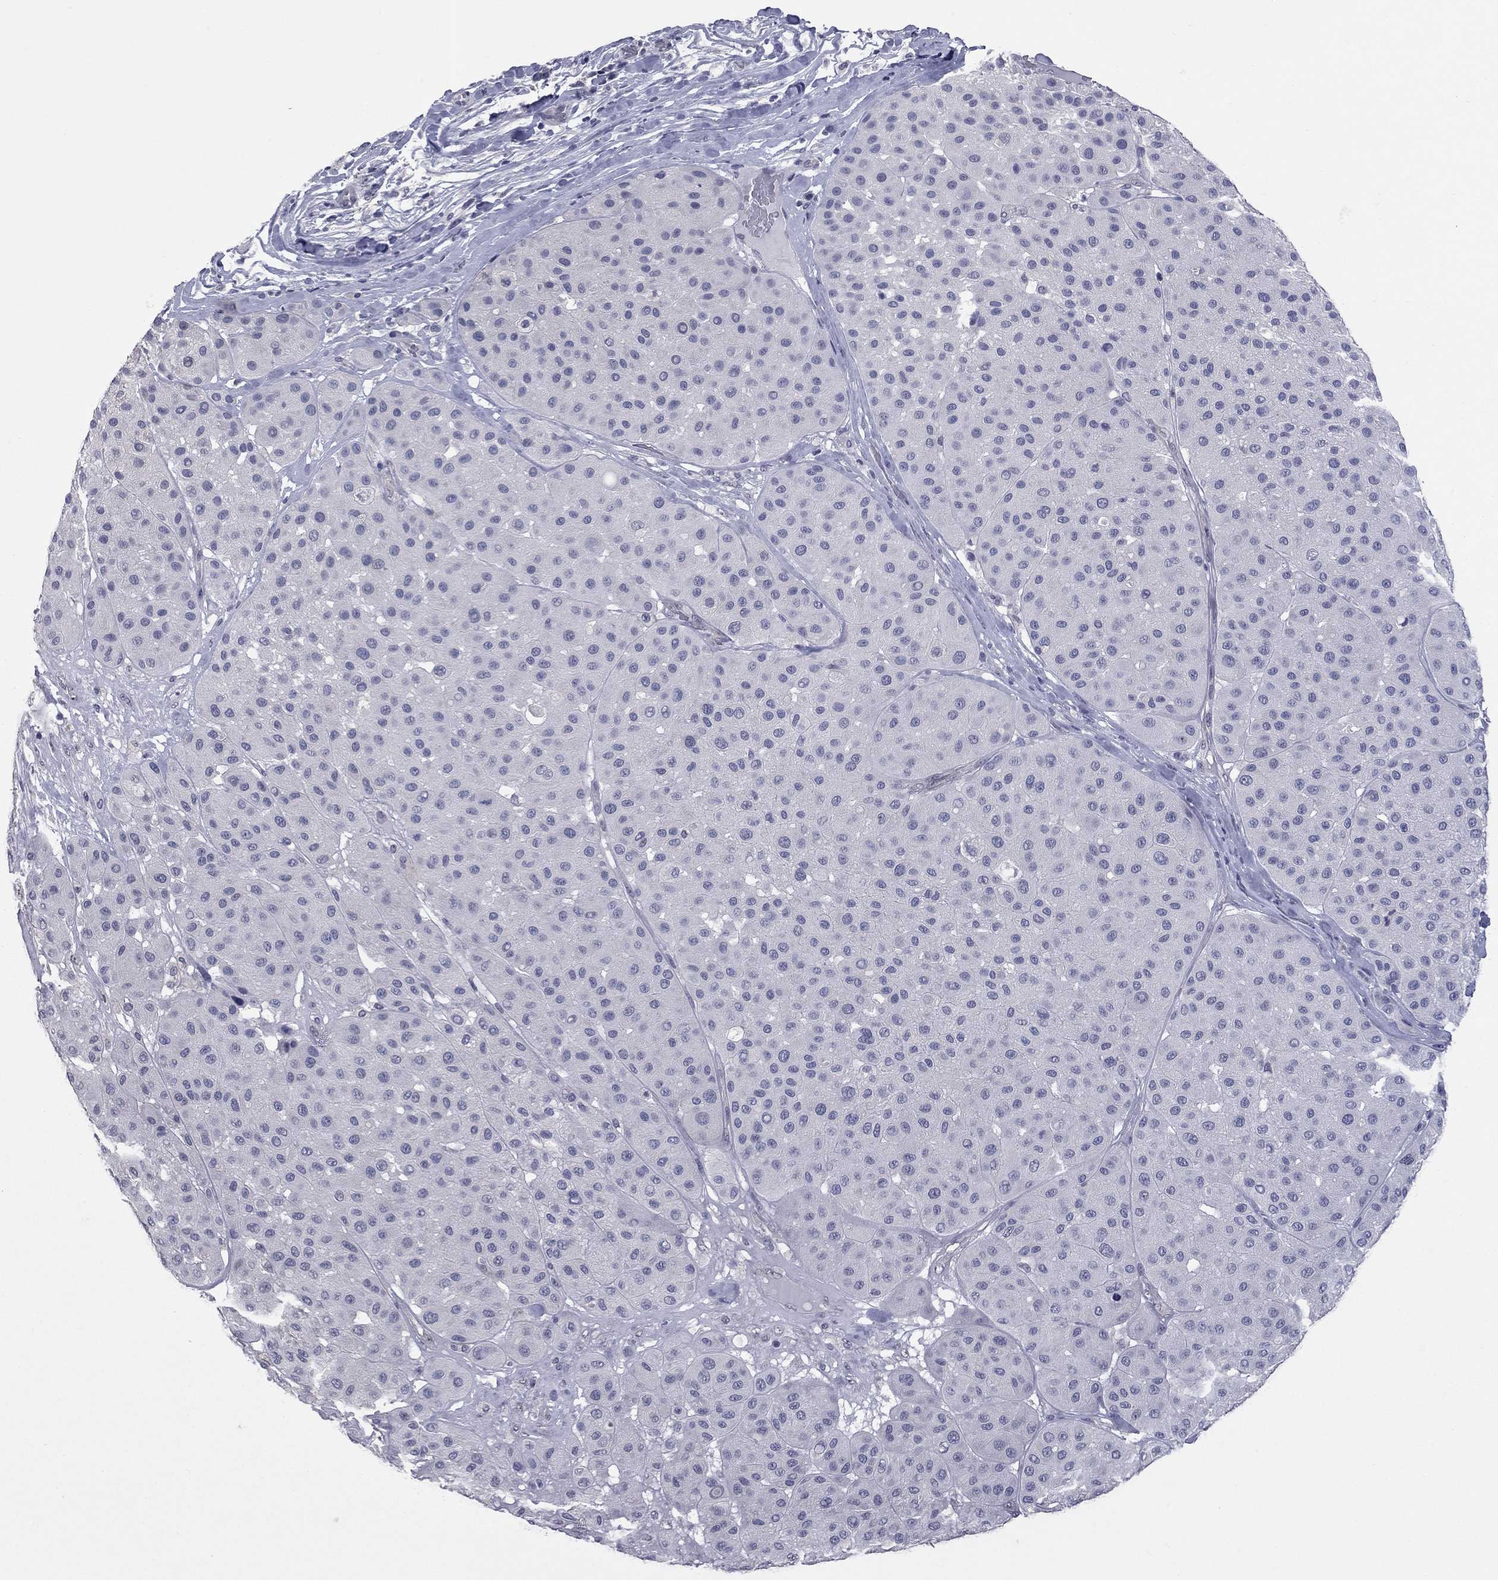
{"staining": {"intensity": "negative", "quantity": "none", "location": "none"}, "tissue": "melanoma", "cell_type": "Tumor cells", "image_type": "cancer", "snomed": [{"axis": "morphology", "description": "Malignant melanoma, Metastatic site"}, {"axis": "topography", "description": "Smooth muscle"}], "caption": "Protein analysis of melanoma exhibits no significant staining in tumor cells.", "gene": "SHOC2", "patient": {"sex": "male", "age": 41}}